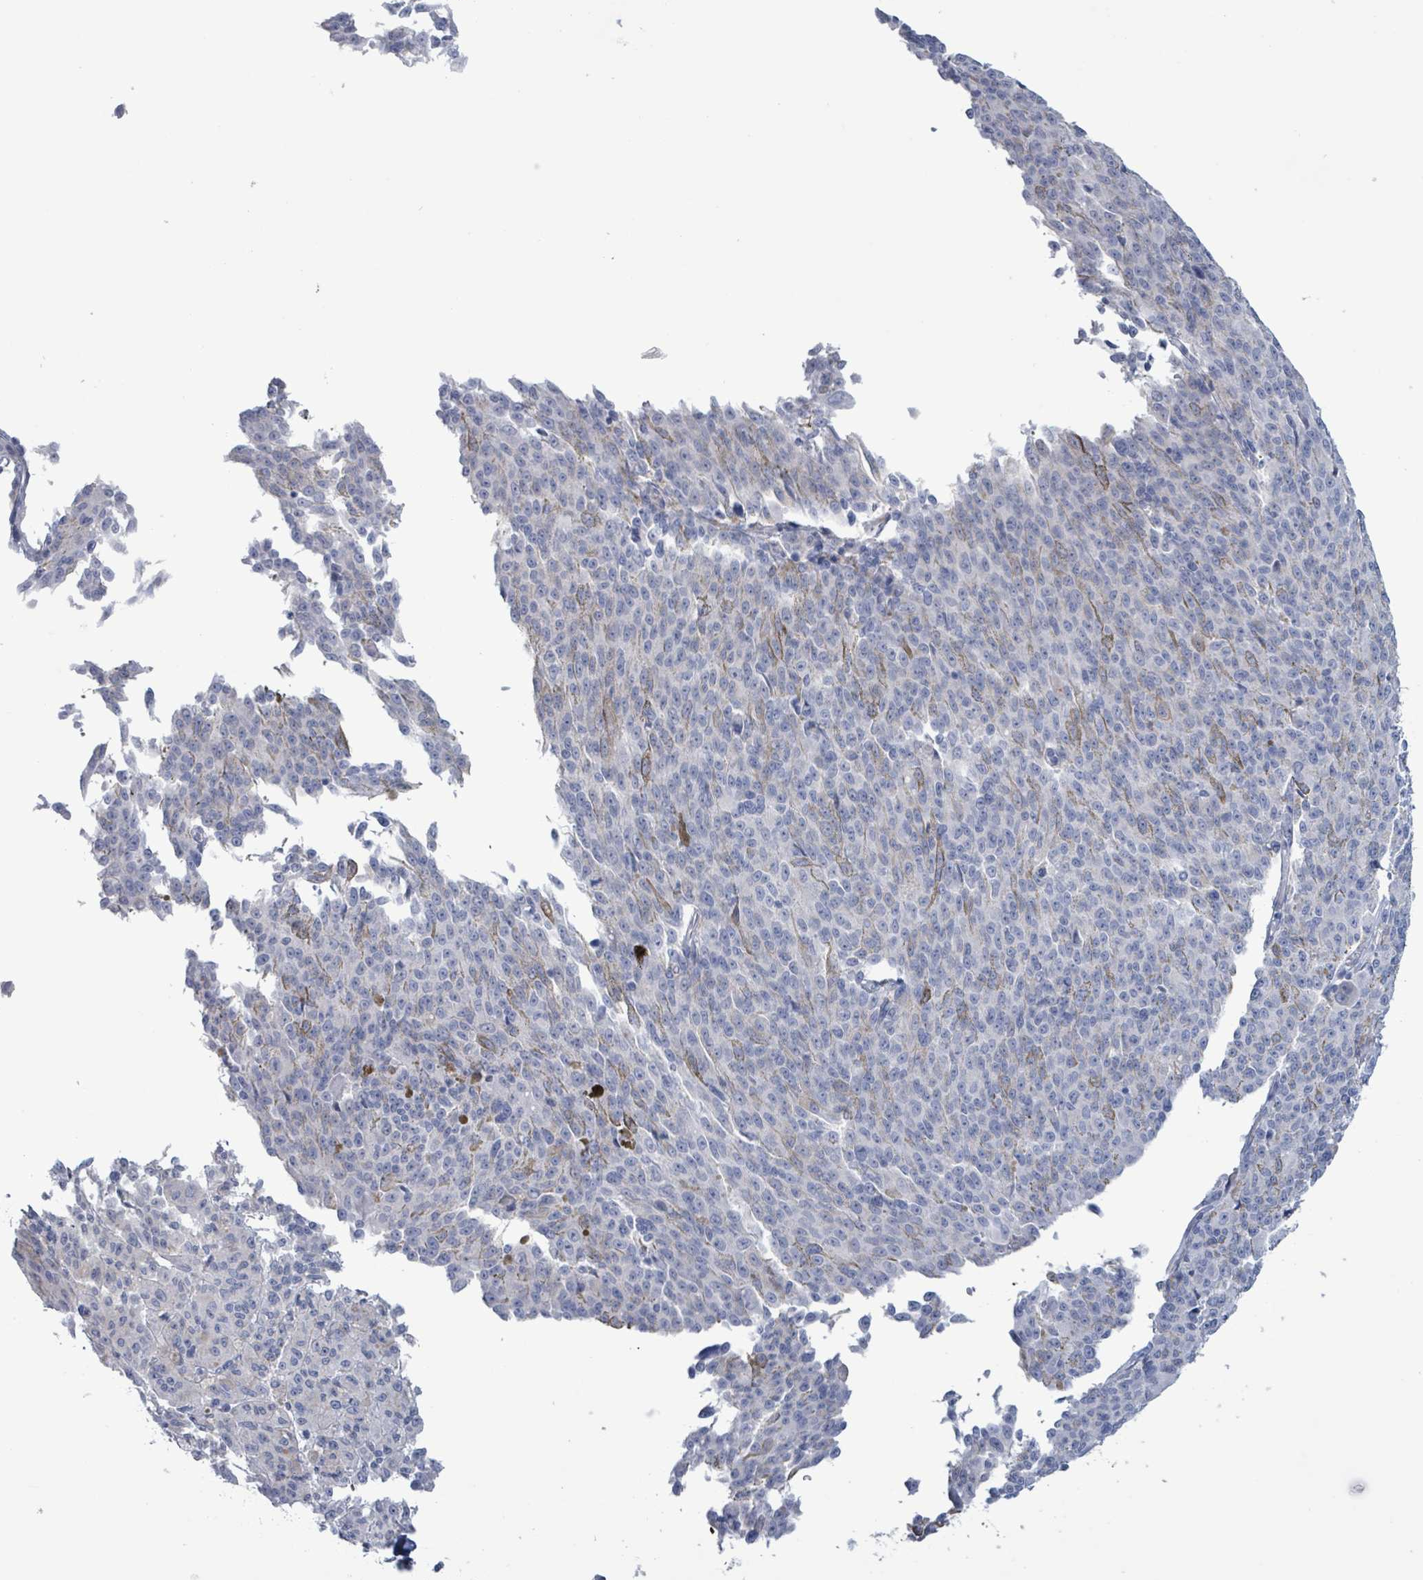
{"staining": {"intensity": "negative", "quantity": "none", "location": "none"}, "tissue": "melanoma", "cell_type": "Tumor cells", "image_type": "cancer", "snomed": [{"axis": "morphology", "description": "Malignant melanoma, NOS"}, {"axis": "topography", "description": "Skin"}], "caption": "IHC histopathology image of neoplastic tissue: human melanoma stained with DAB (3,3'-diaminobenzidine) demonstrates no significant protein positivity in tumor cells. The staining was performed using DAB (3,3'-diaminobenzidine) to visualize the protein expression in brown, while the nuclei were stained in blue with hematoxylin (Magnification: 20x).", "gene": "PKLR", "patient": {"sex": "female", "age": 52}}